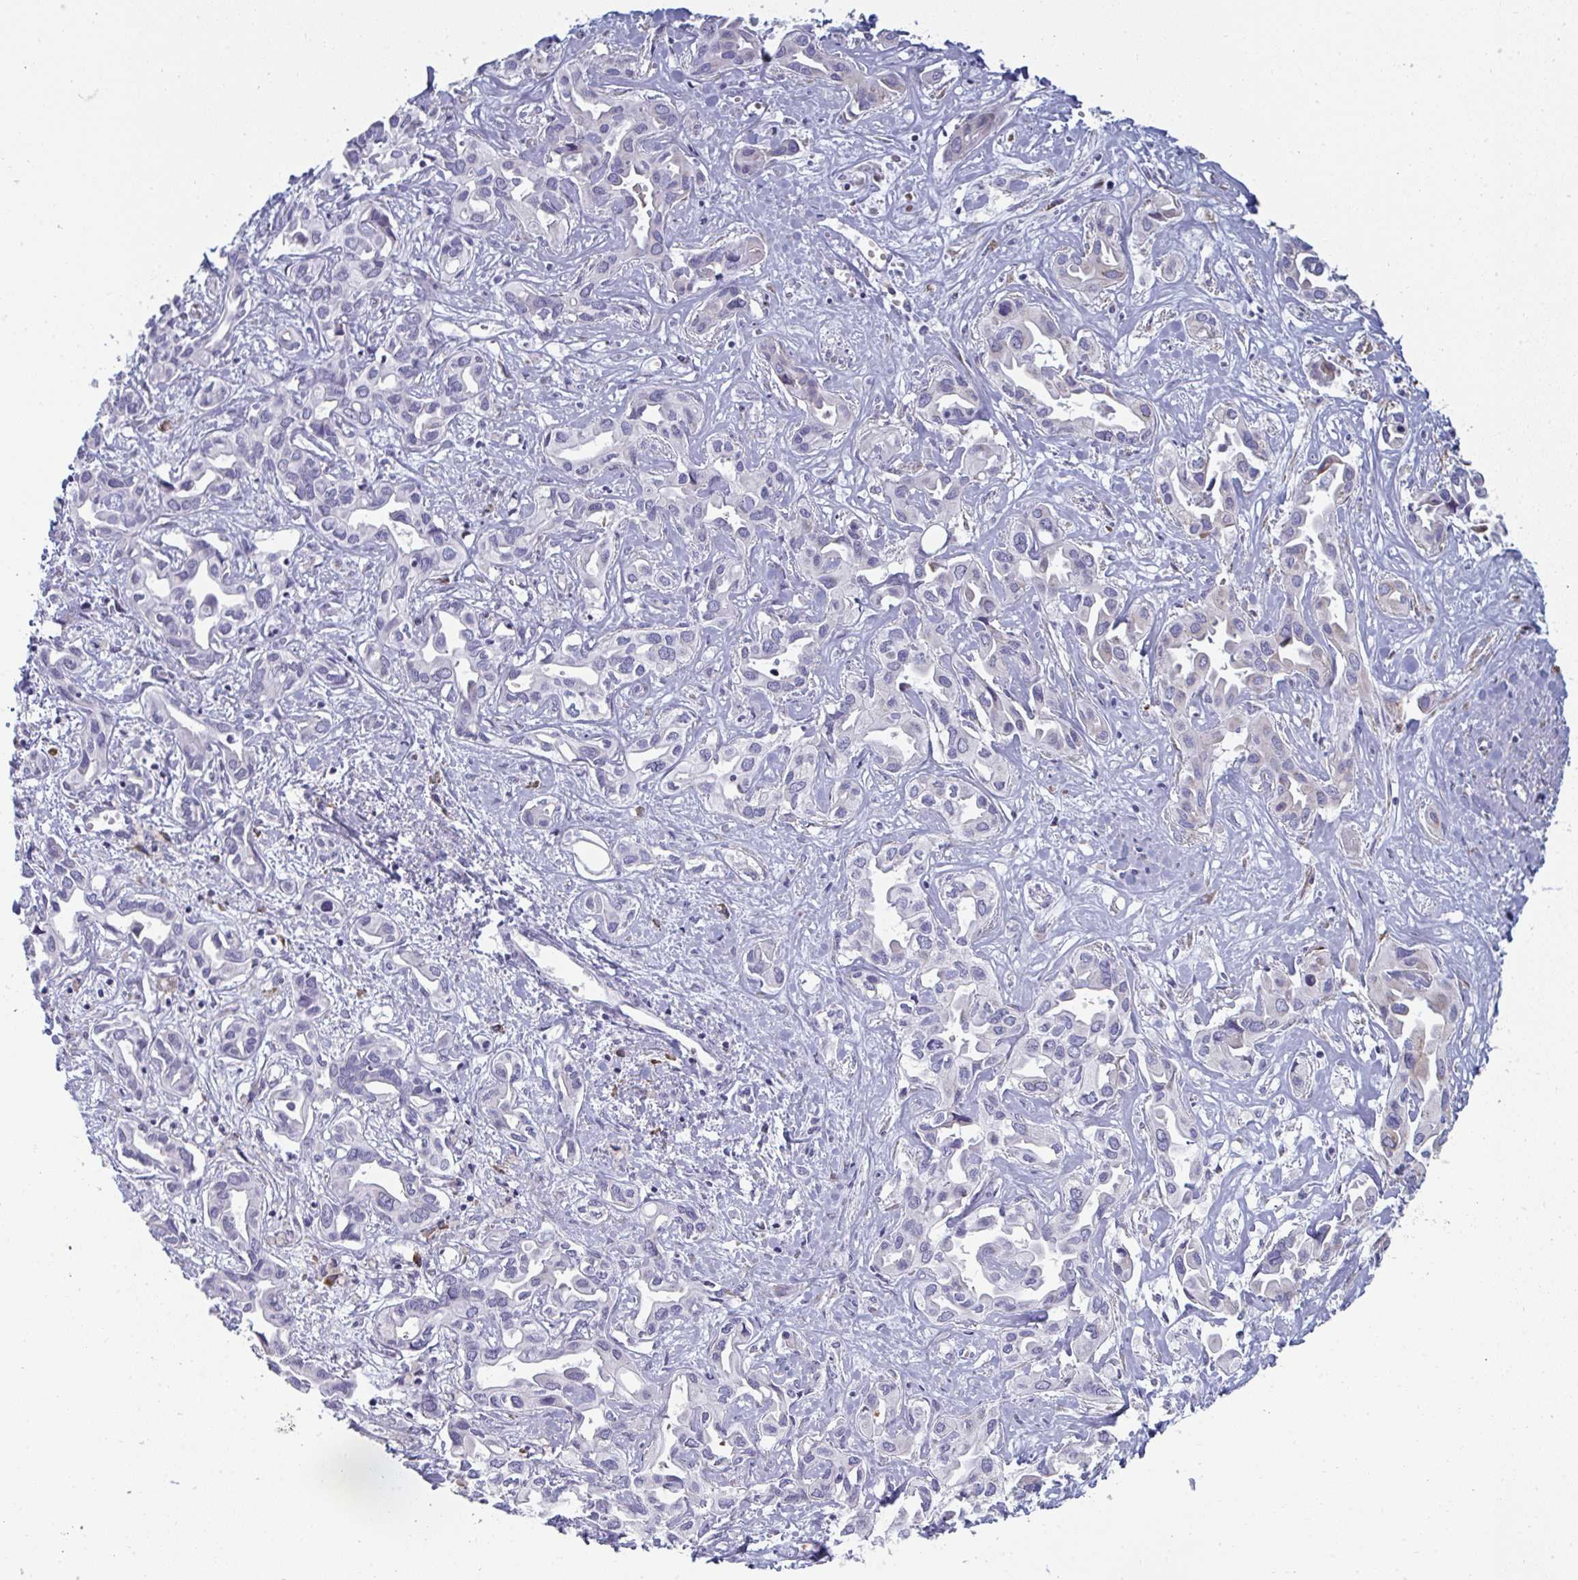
{"staining": {"intensity": "negative", "quantity": "none", "location": "none"}, "tissue": "liver cancer", "cell_type": "Tumor cells", "image_type": "cancer", "snomed": [{"axis": "morphology", "description": "Cholangiocarcinoma"}, {"axis": "topography", "description": "Liver"}], "caption": "Cholangiocarcinoma (liver) was stained to show a protein in brown. There is no significant expression in tumor cells. (DAB (3,3'-diaminobenzidine) immunohistochemistry with hematoxylin counter stain).", "gene": "SHROOM1", "patient": {"sex": "female", "age": 64}}